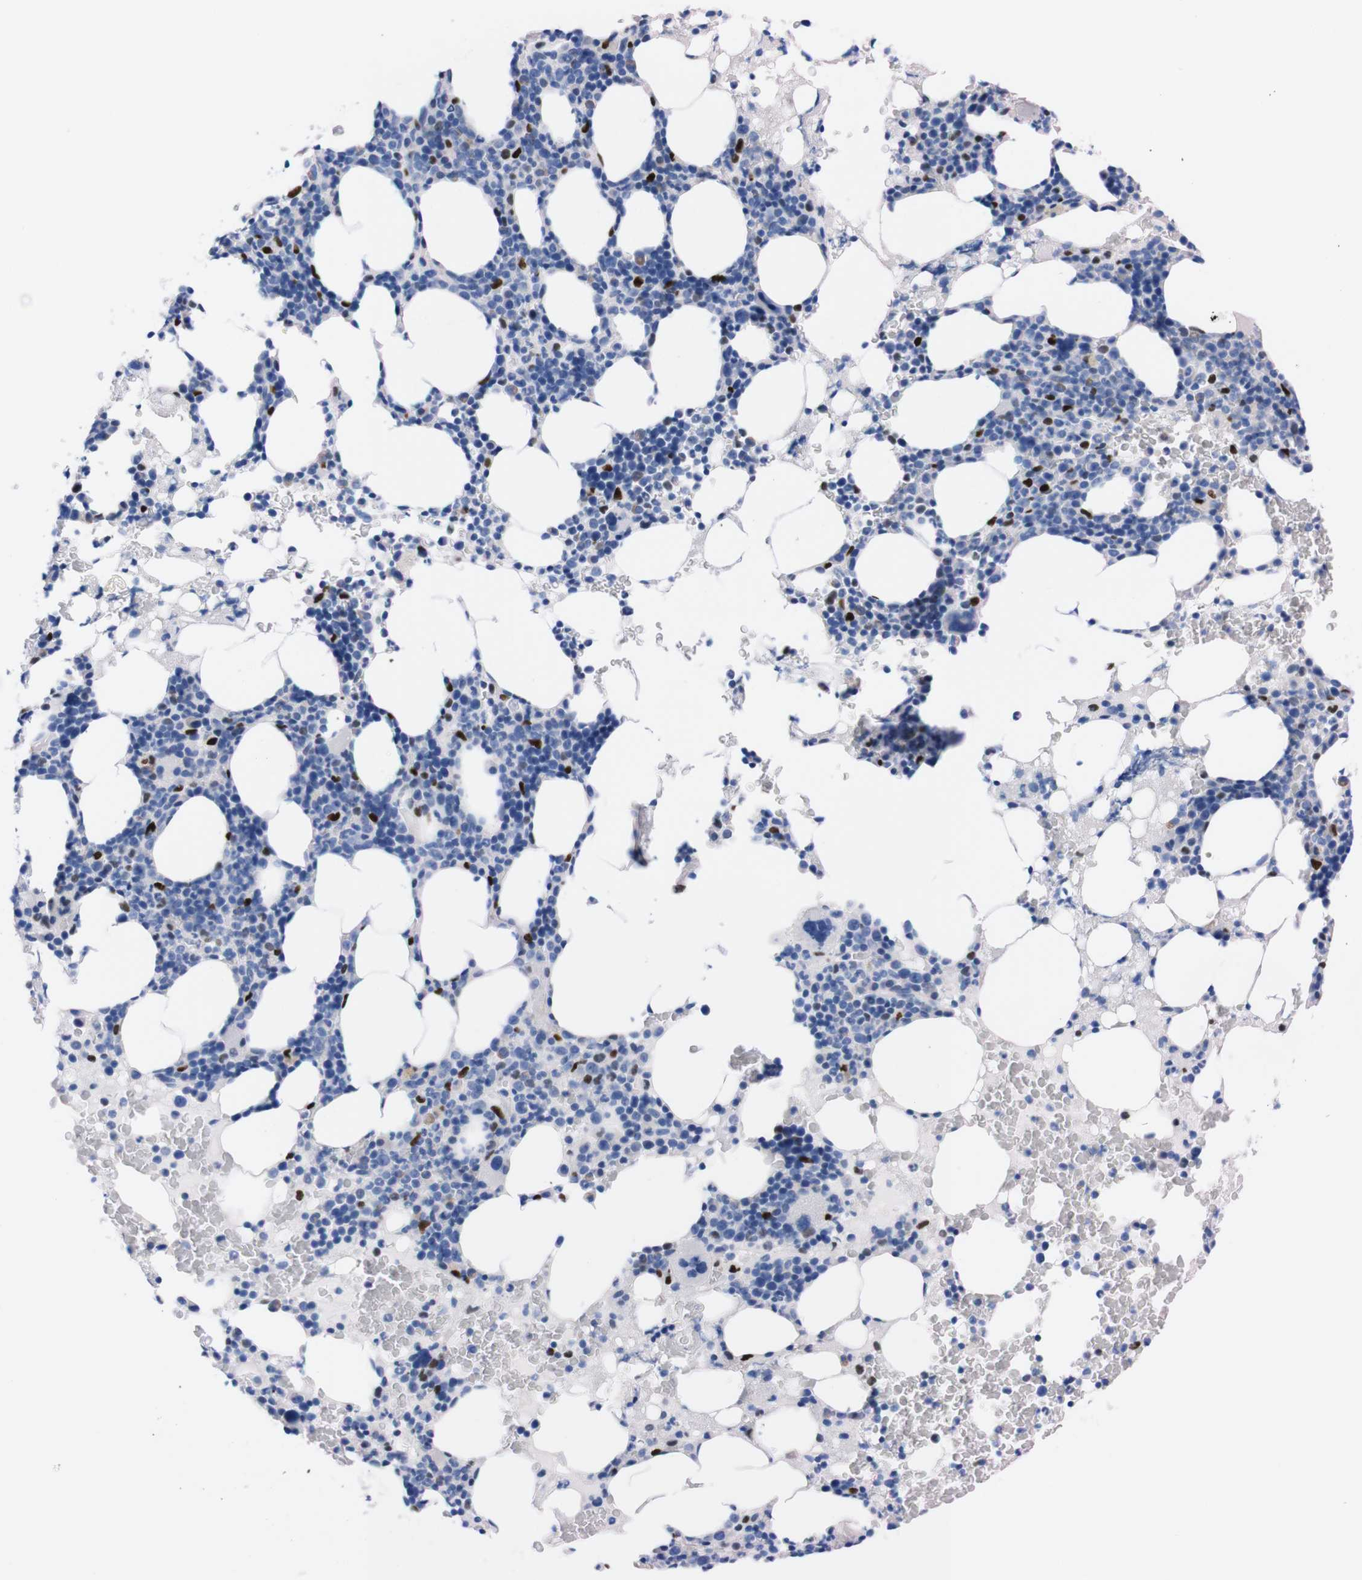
{"staining": {"intensity": "strong", "quantity": "<25%", "location": "cytoplasmic/membranous,nuclear"}, "tissue": "bone marrow", "cell_type": "Hematopoietic cells", "image_type": "normal", "snomed": [{"axis": "morphology", "description": "Normal tissue, NOS"}, {"axis": "morphology", "description": "Inflammation, NOS"}, {"axis": "topography", "description": "Bone marrow"}], "caption": "The image reveals staining of normal bone marrow, revealing strong cytoplasmic/membranous,nuclear protein expression (brown color) within hematopoietic cells.", "gene": "P2RY12", "patient": {"sex": "female", "age": 84}}